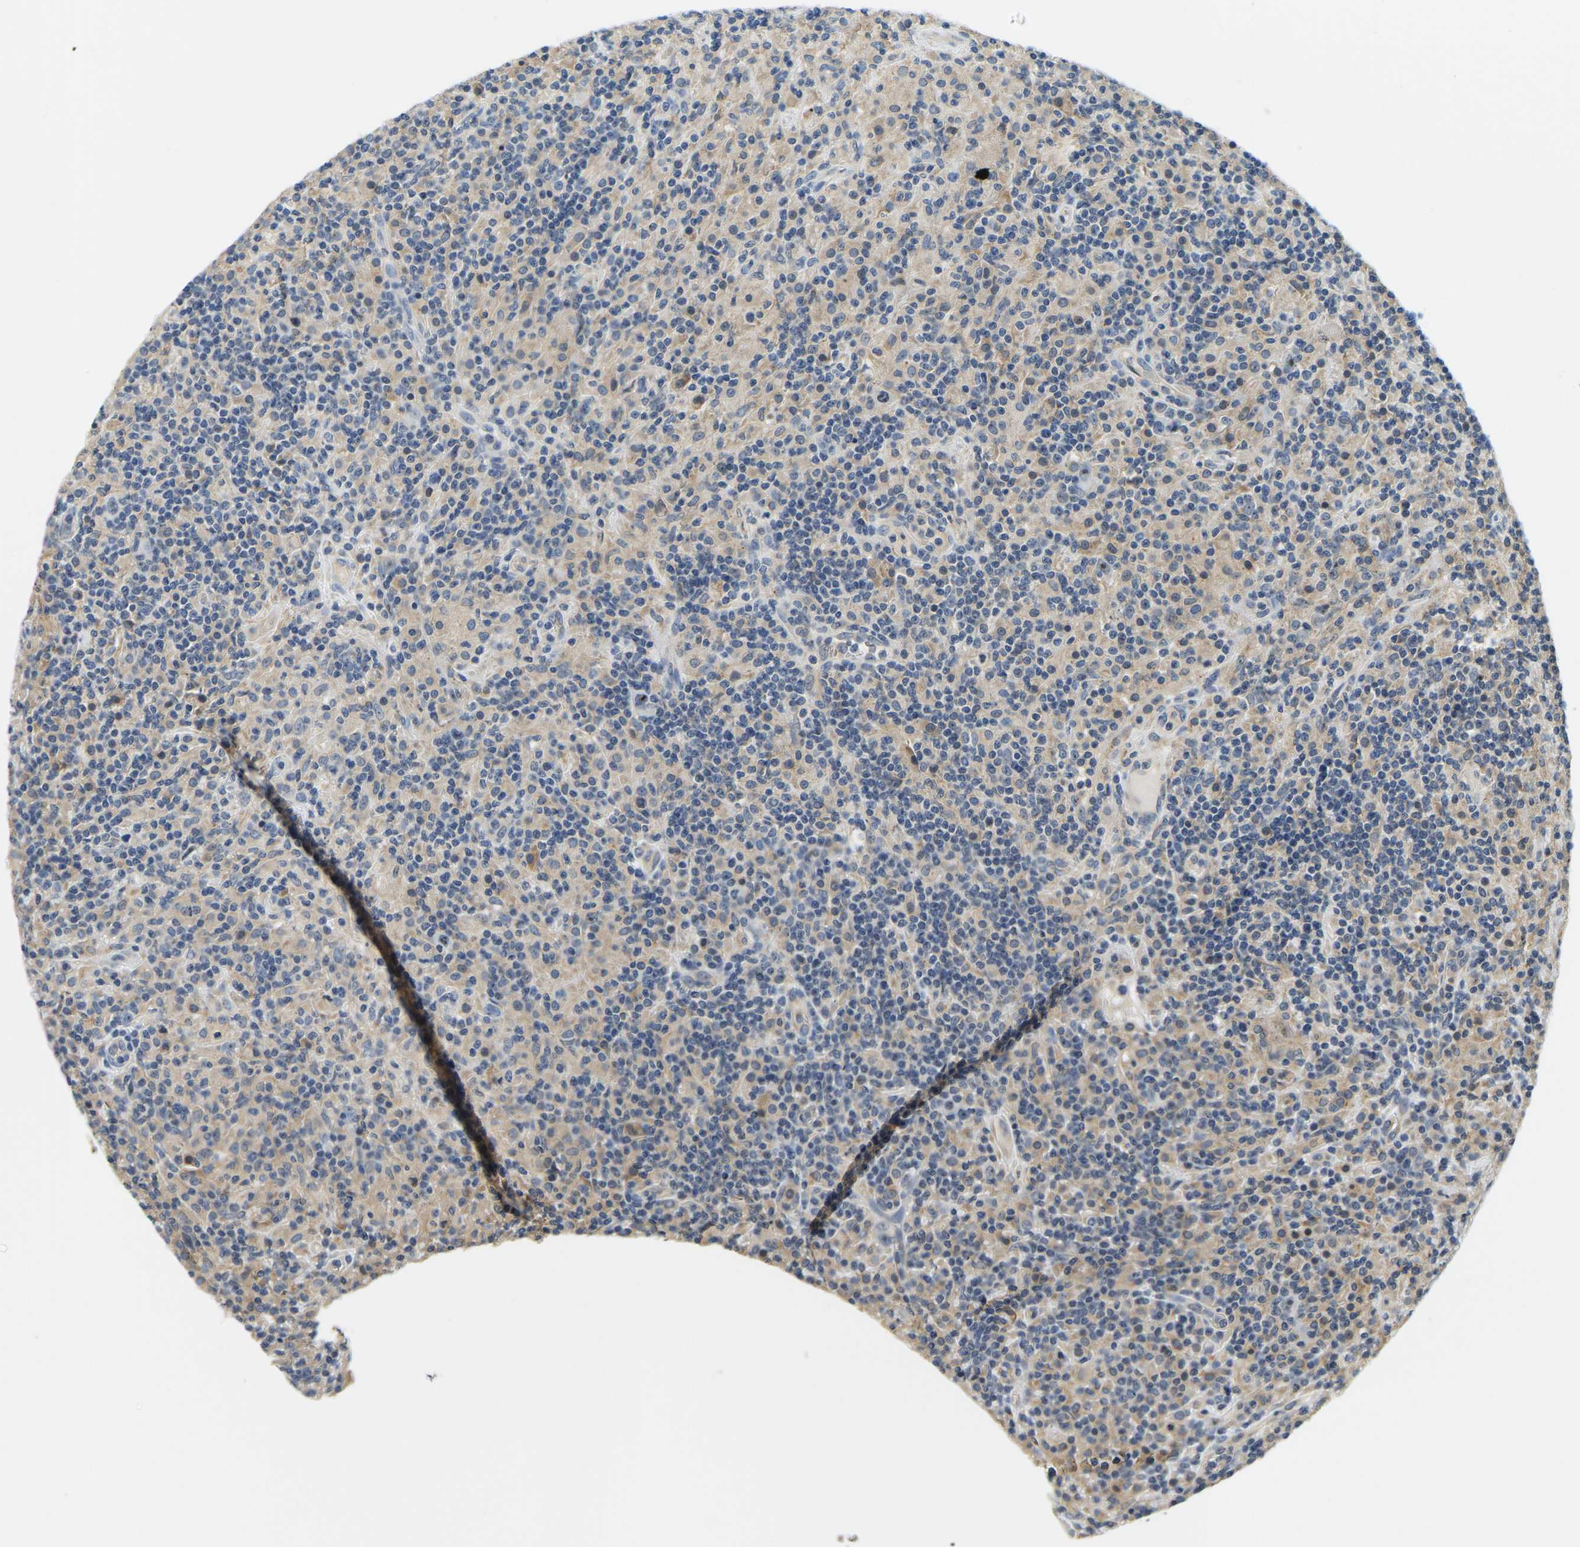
{"staining": {"intensity": "negative", "quantity": "none", "location": "none"}, "tissue": "lymphoma", "cell_type": "Tumor cells", "image_type": "cancer", "snomed": [{"axis": "morphology", "description": "Hodgkin's disease, NOS"}, {"axis": "topography", "description": "Lymph node"}], "caption": "Tumor cells are negative for brown protein staining in lymphoma.", "gene": "RRP1", "patient": {"sex": "male", "age": 70}}